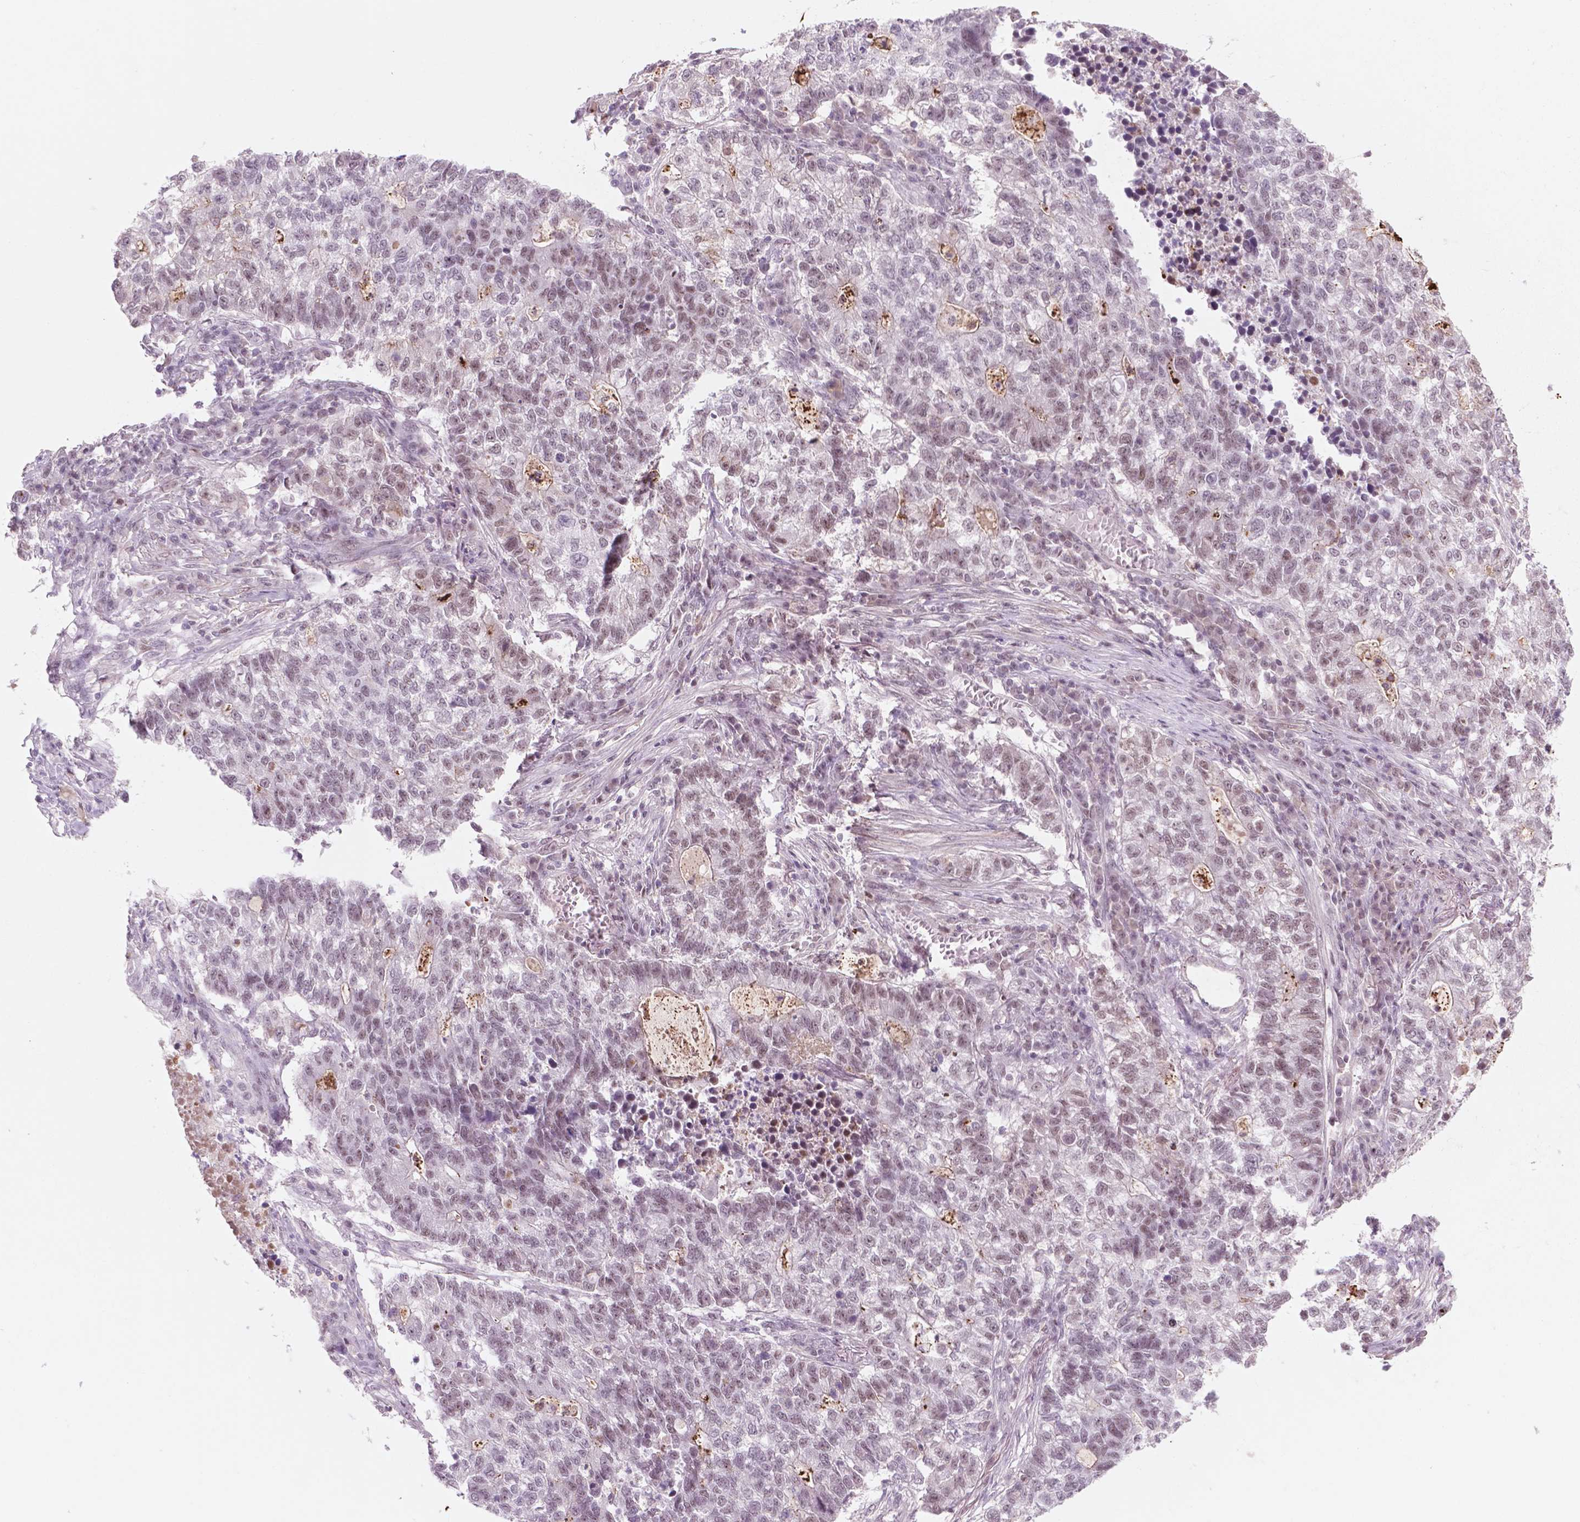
{"staining": {"intensity": "weak", "quantity": "25%-75%", "location": "nuclear"}, "tissue": "lung cancer", "cell_type": "Tumor cells", "image_type": "cancer", "snomed": [{"axis": "morphology", "description": "Adenocarcinoma, NOS"}, {"axis": "topography", "description": "Lung"}], "caption": "The immunohistochemical stain shows weak nuclear expression in tumor cells of lung cancer (adenocarcinoma) tissue.", "gene": "CTR9", "patient": {"sex": "male", "age": 57}}